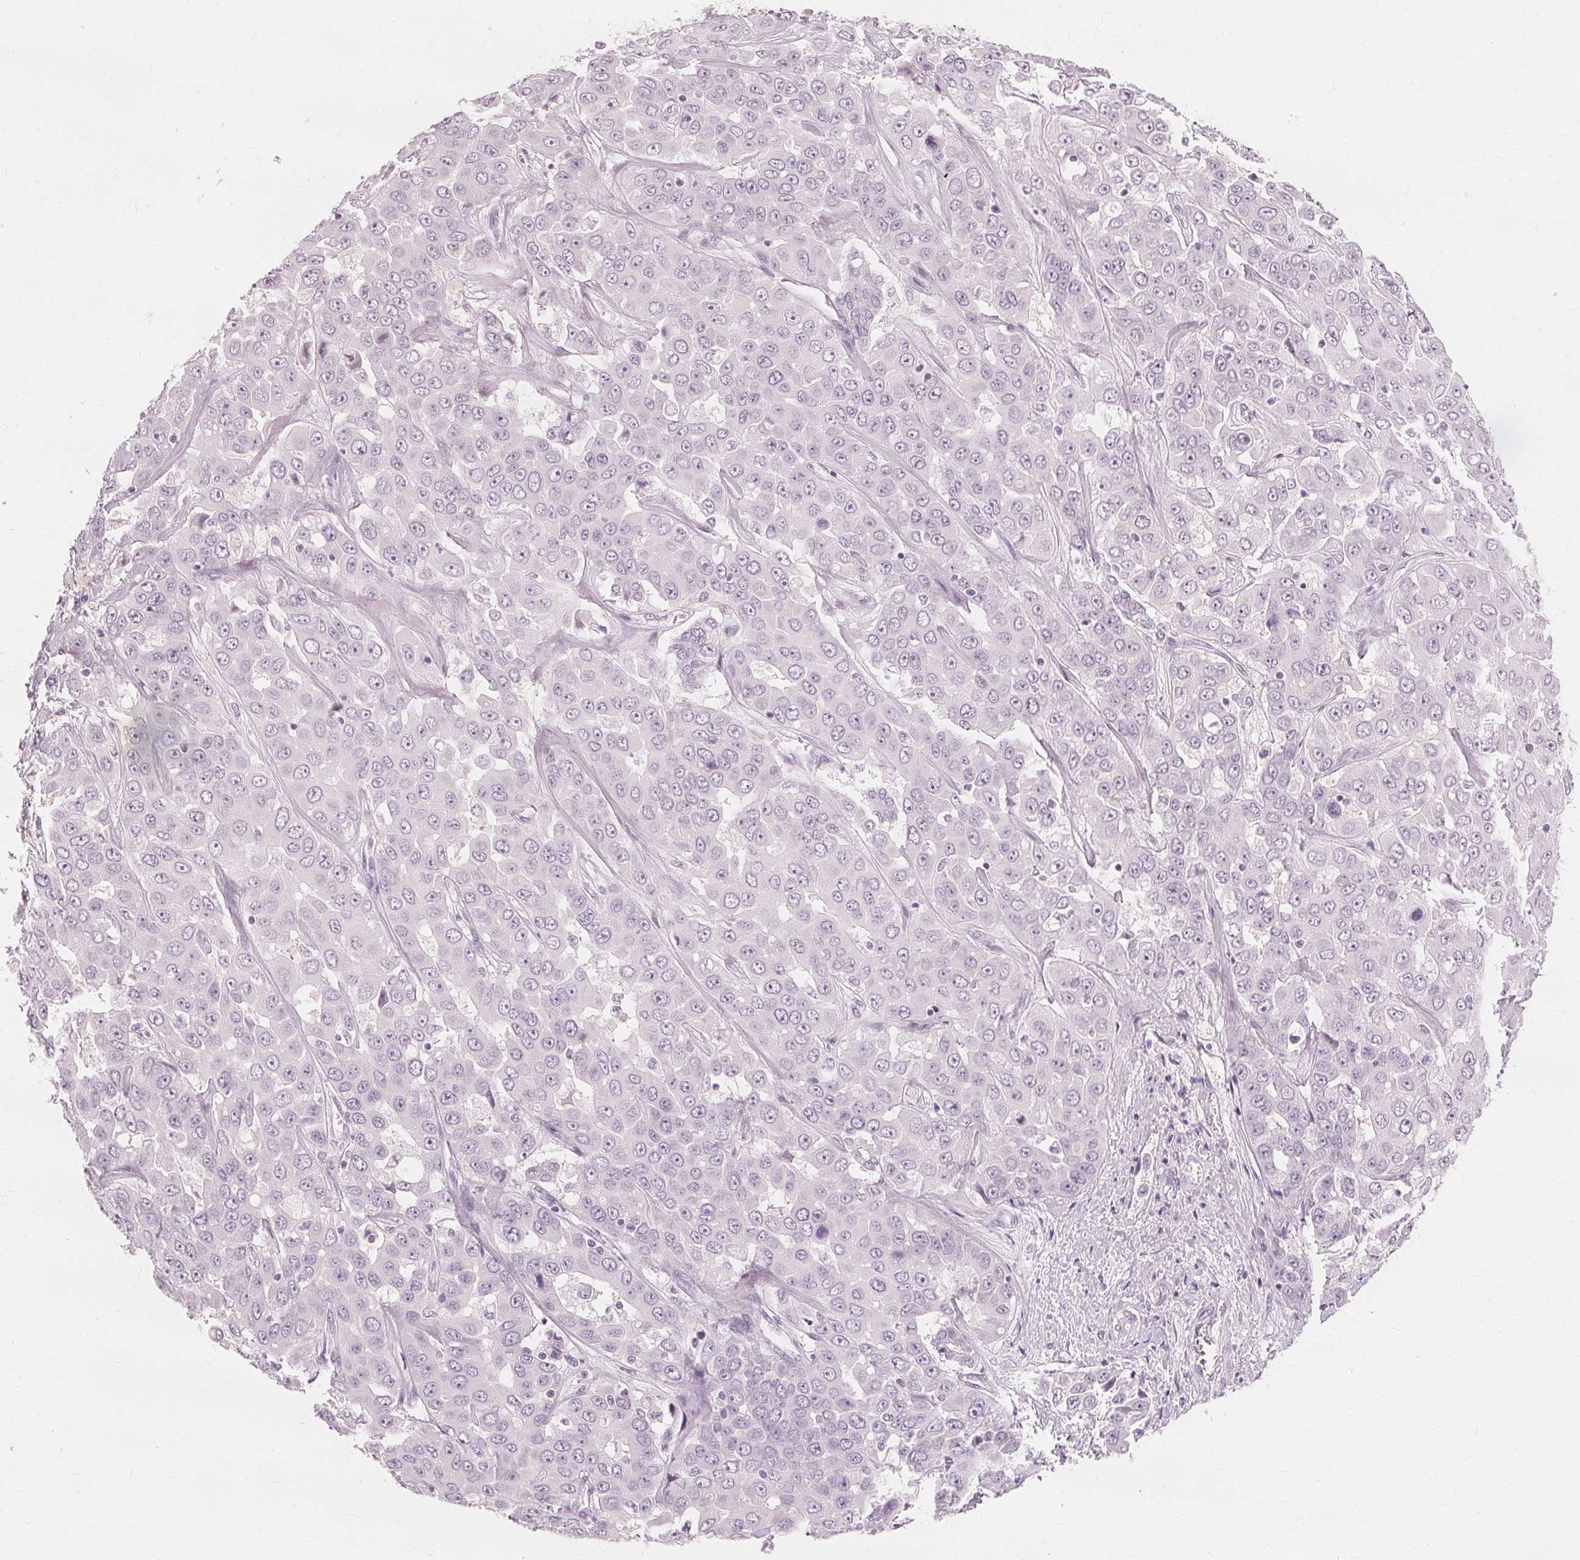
{"staining": {"intensity": "negative", "quantity": "none", "location": "none"}, "tissue": "liver cancer", "cell_type": "Tumor cells", "image_type": "cancer", "snomed": [{"axis": "morphology", "description": "Cholangiocarcinoma"}, {"axis": "topography", "description": "Liver"}], "caption": "Tumor cells are negative for protein expression in human cholangiocarcinoma (liver). (Immunohistochemistry, brightfield microscopy, high magnification).", "gene": "MUC12", "patient": {"sex": "female", "age": 52}}